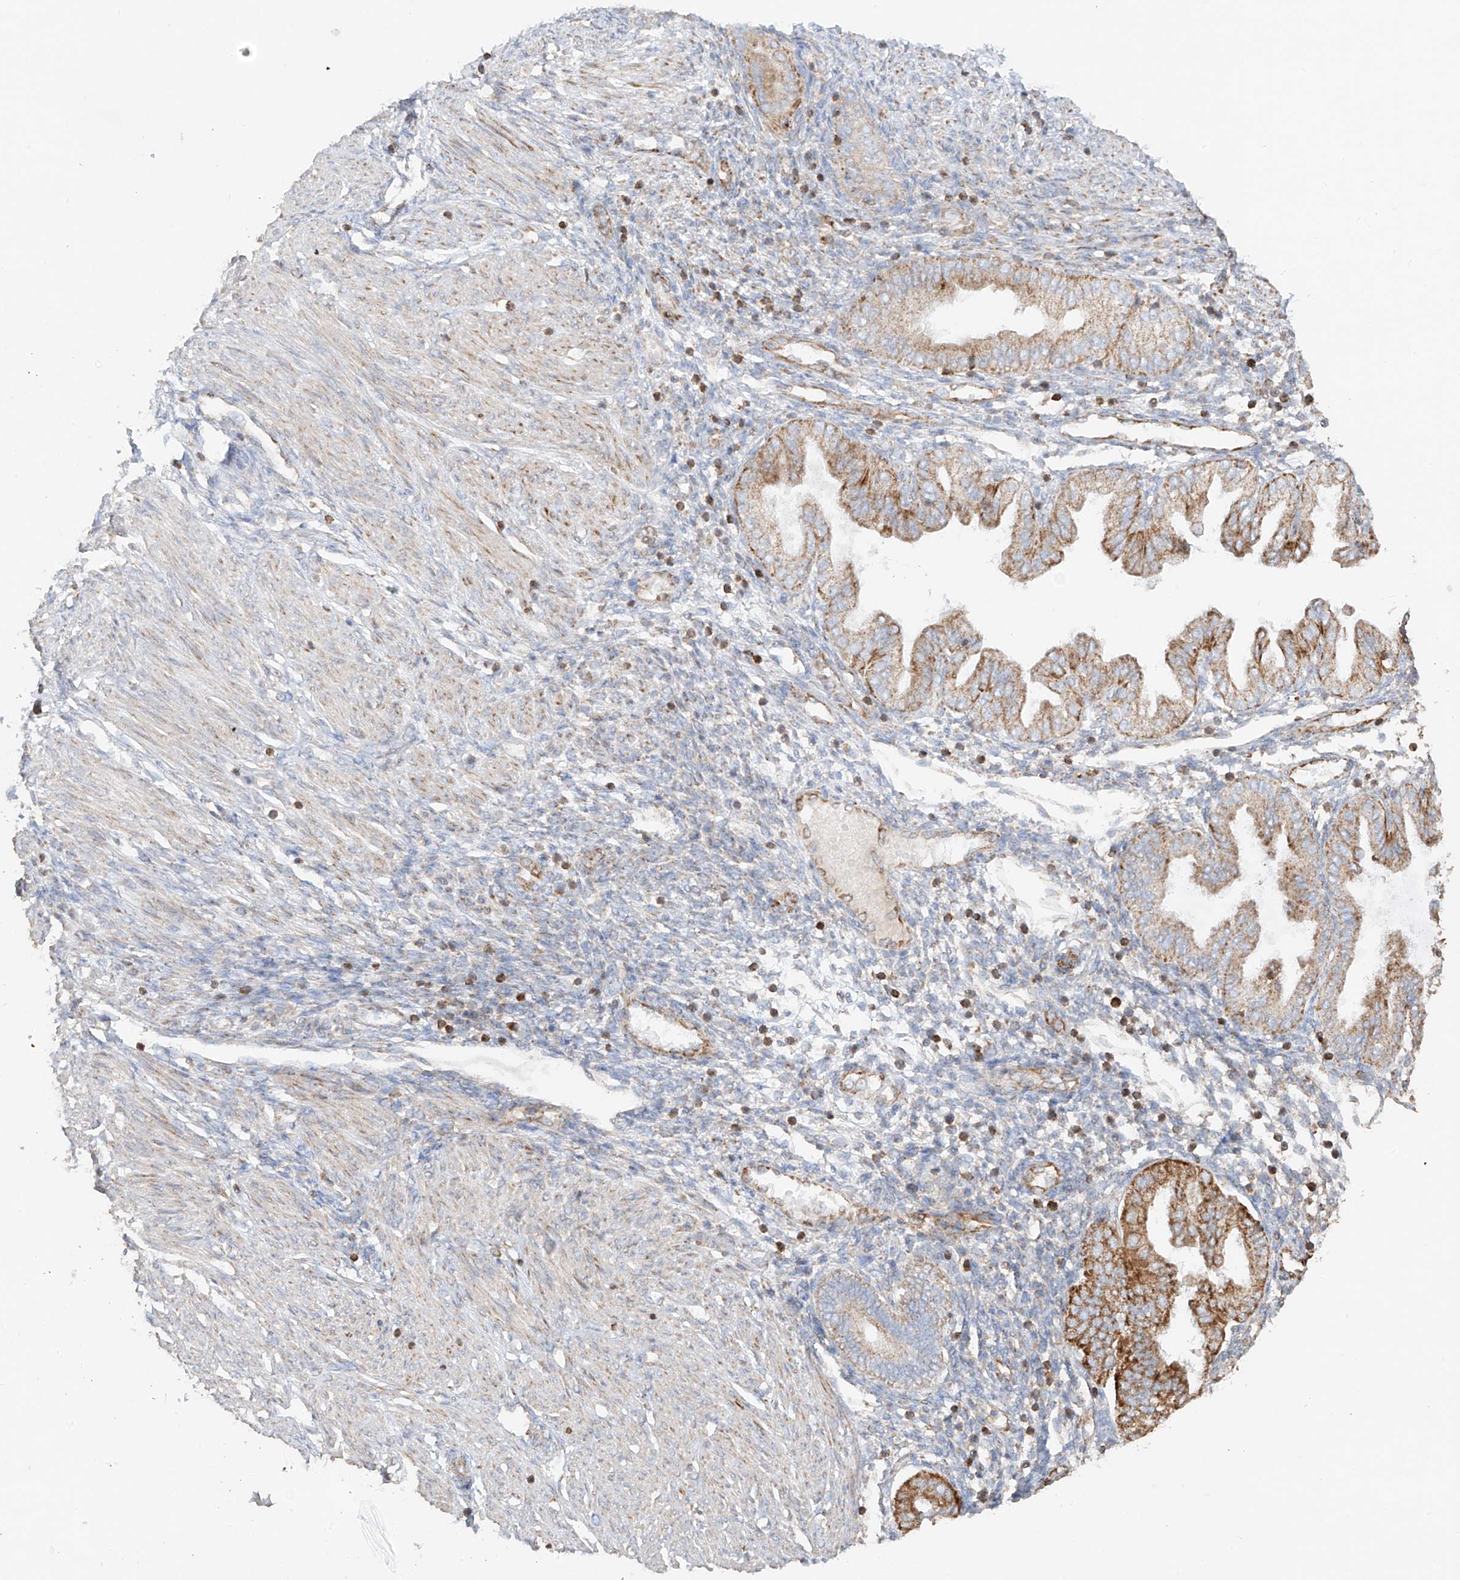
{"staining": {"intensity": "negative", "quantity": "none", "location": "none"}, "tissue": "endometrium", "cell_type": "Cells in endometrial stroma", "image_type": "normal", "snomed": [{"axis": "morphology", "description": "Normal tissue, NOS"}, {"axis": "topography", "description": "Endometrium"}], "caption": "Histopathology image shows no protein expression in cells in endometrial stroma of normal endometrium. The staining was performed using DAB (3,3'-diaminobenzidine) to visualize the protein expression in brown, while the nuclei were stained in blue with hematoxylin (Magnification: 20x).", "gene": "COLGALT2", "patient": {"sex": "female", "age": 53}}